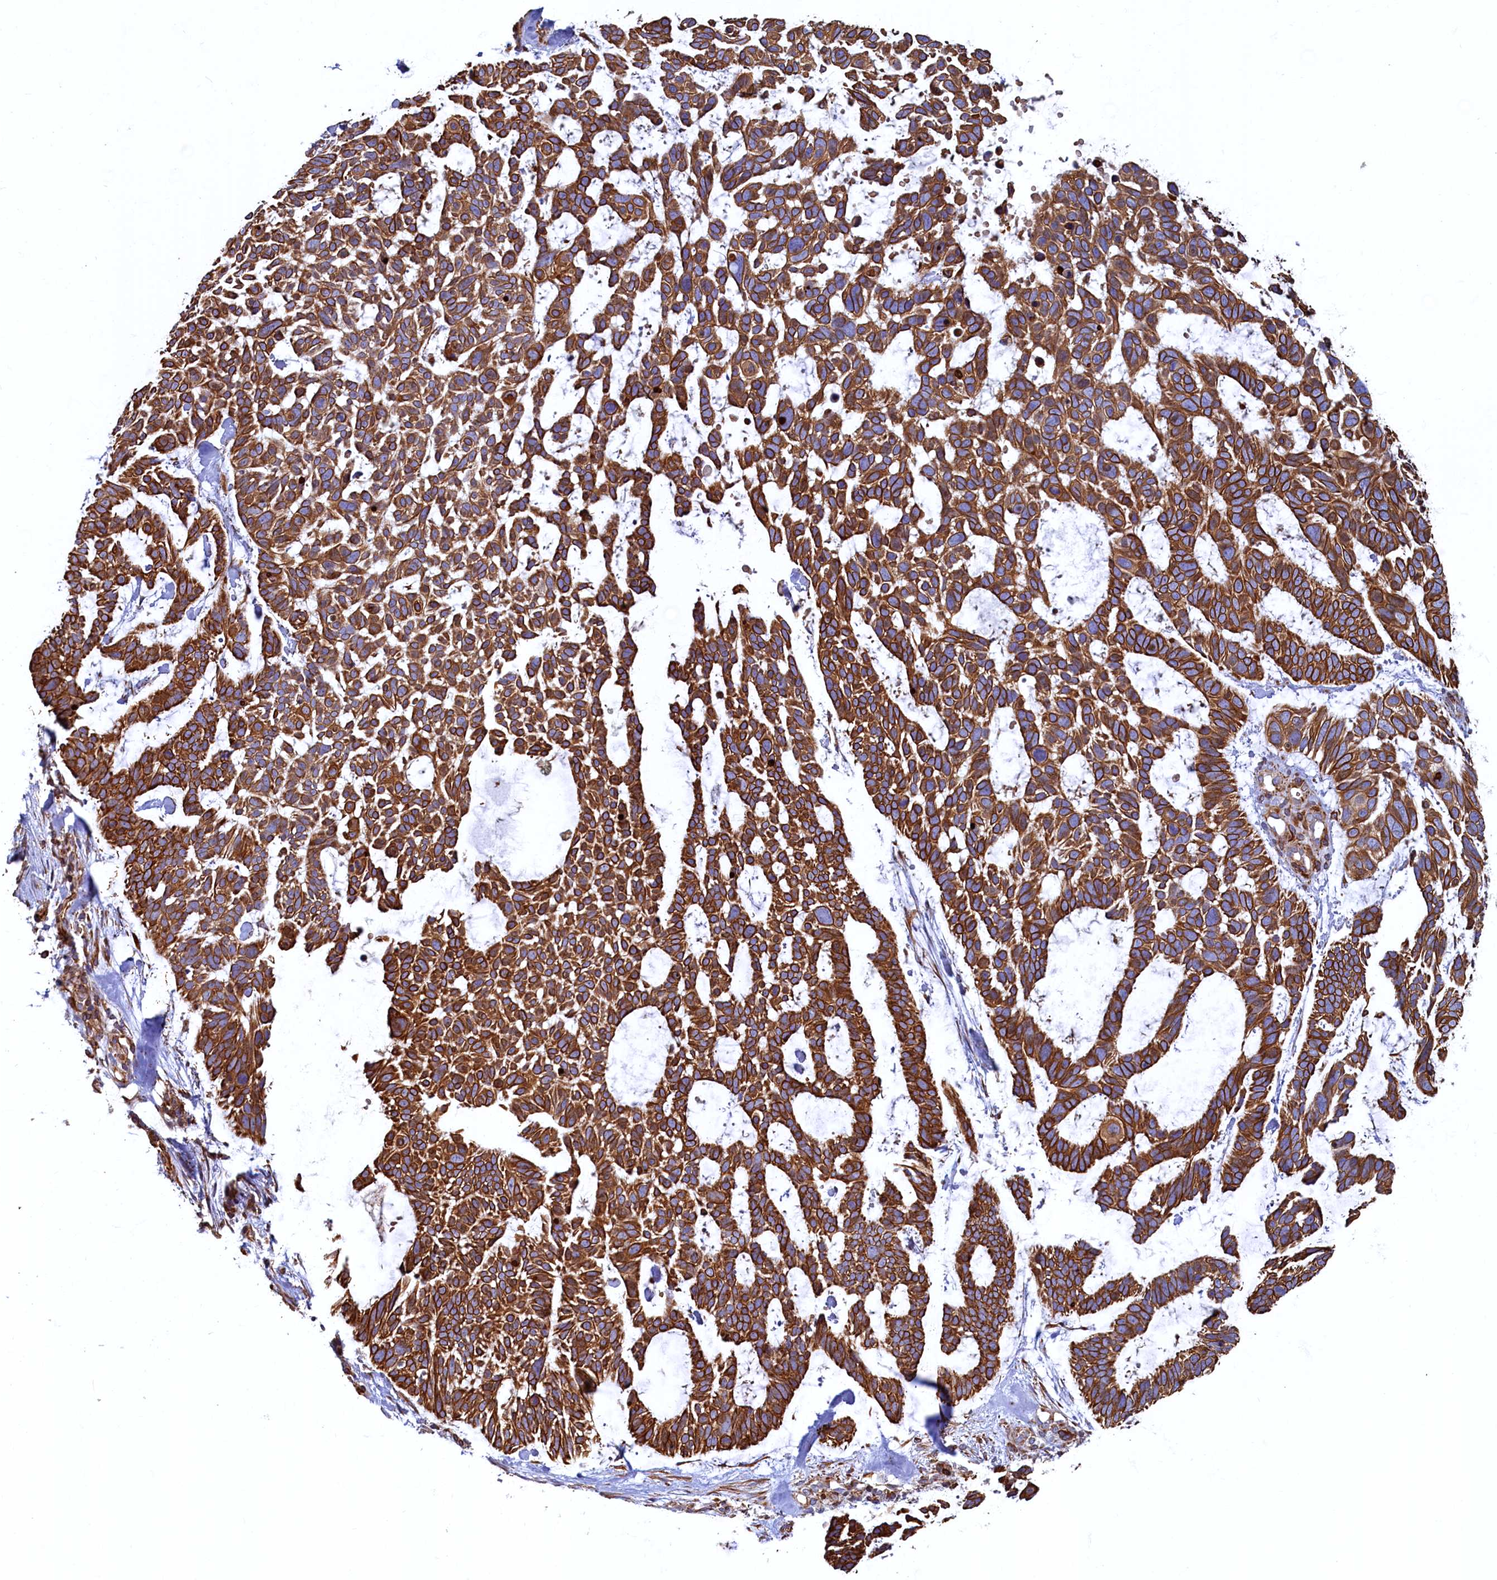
{"staining": {"intensity": "moderate", "quantity": ">75%", "location": "cytoplasmic/membranous"}, "tissue": "skin cancer", "cell_type": "Tumor cells", "image_type": "cancer", "snomed": [{"axis": "morphology", "description": "Basal cell carcinoma"}, {"axis": "topography", "description": "Skin"}], "caption": "IHC of skin cancer shows medium levels of moderate cytoplasmic/membranous staining in about >75% of tumor cells. (DAB (3,3'-diaminobenzidine) IHC with brightfield microscopy, high magnification).", "gene": "LRRC57", "patient": {"sex": "male", "age": 88}}